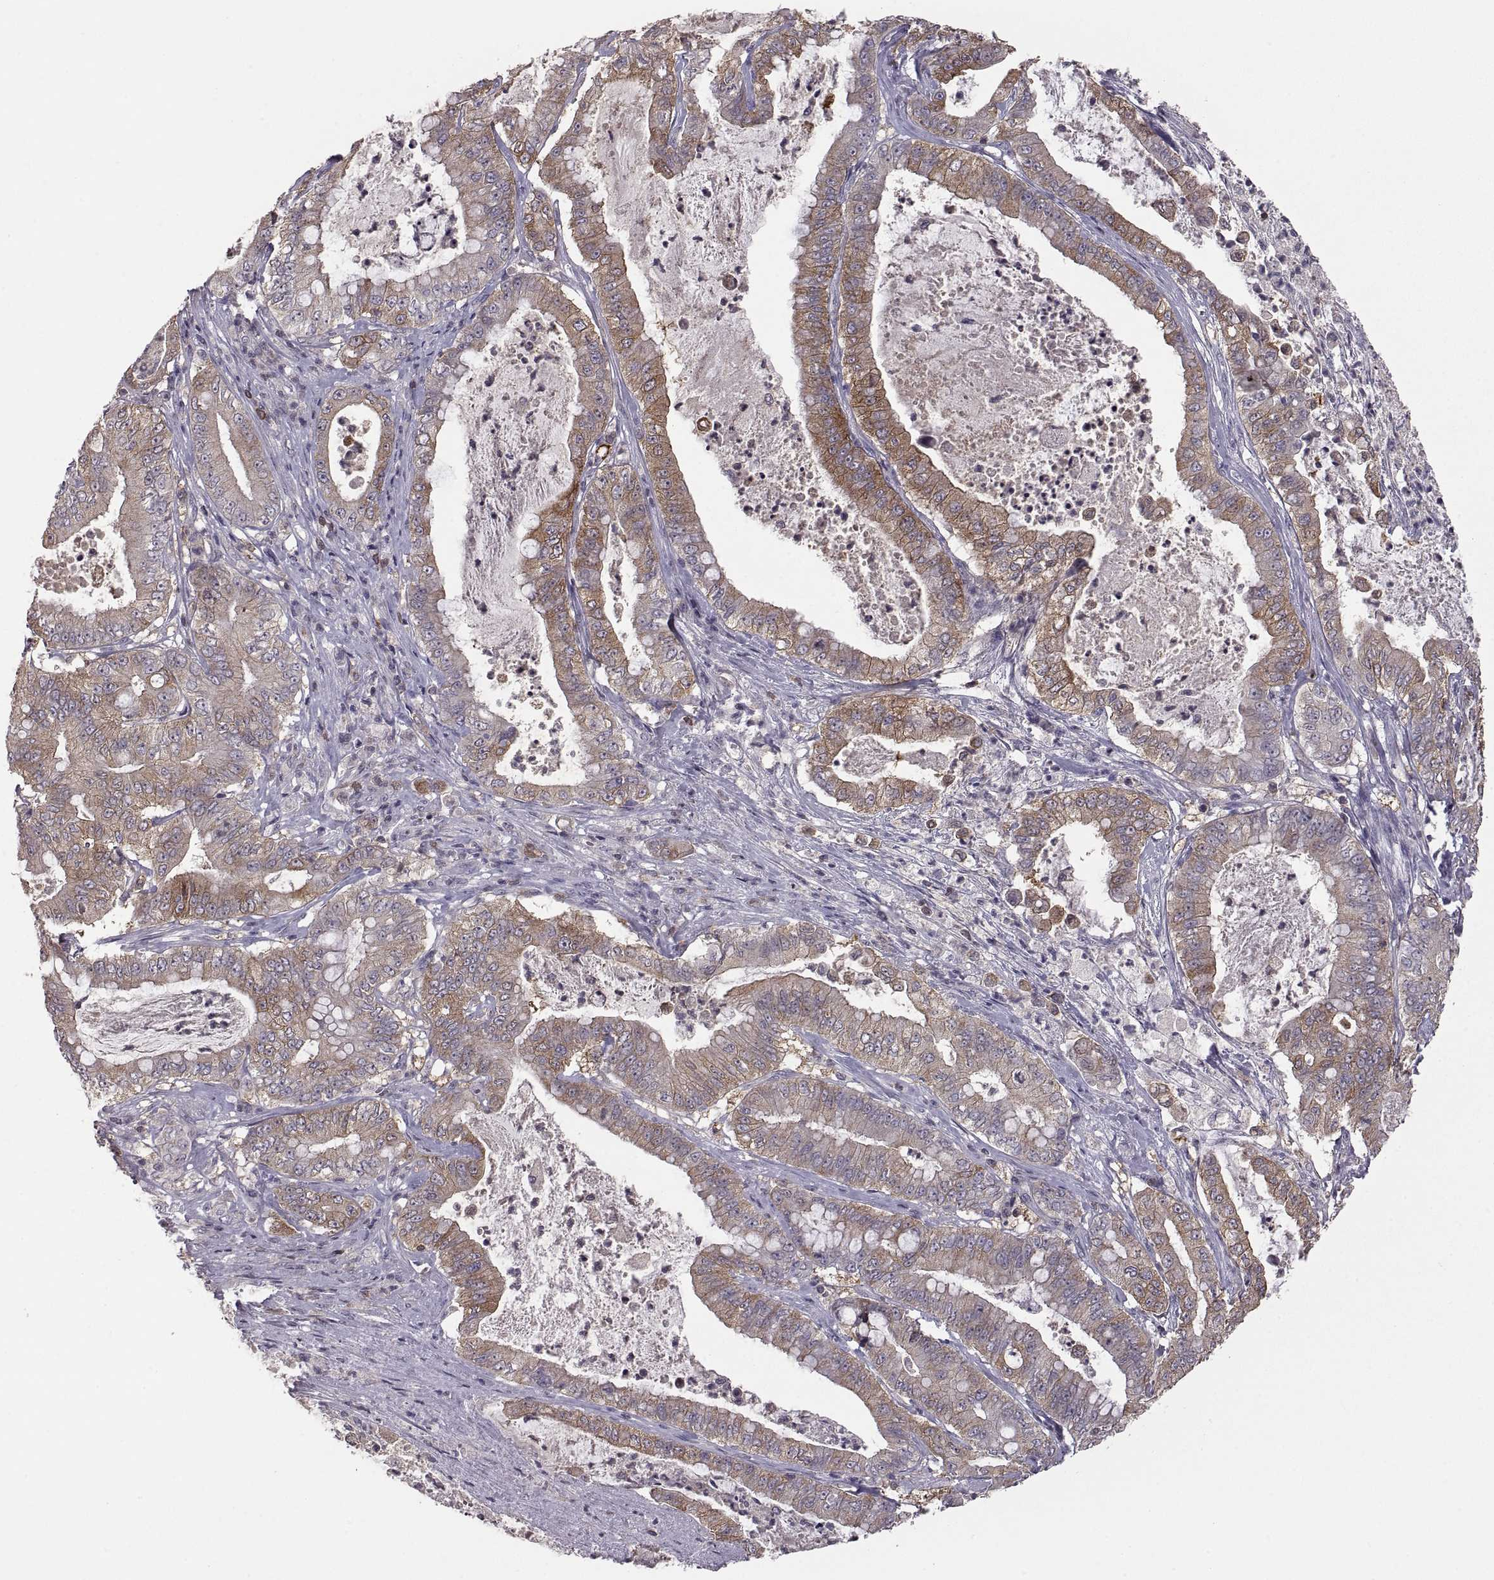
{"staining": {"intensity": "moderate", "quantity": "<25%", "location": "cytoplasmic/membranous"}, "tissue": "pancreatic cancer", "cell_type": "Tumor cells", "image_type": "cancer", "snomed": [{"axis": "morphology", "description": "Adenocarcinoma, NOS"}, {"axis": "topography", "description": "Pancreas"}], "caption": "About <25% of tumor cells in pancreatic cancer (adenocarcinoma) display moderate cytoplasmic/membranous protein staining as visualized by brown immunohistochemical staining.", "gene": "EZR", "patient": {"sex": "male", "age": 71}}